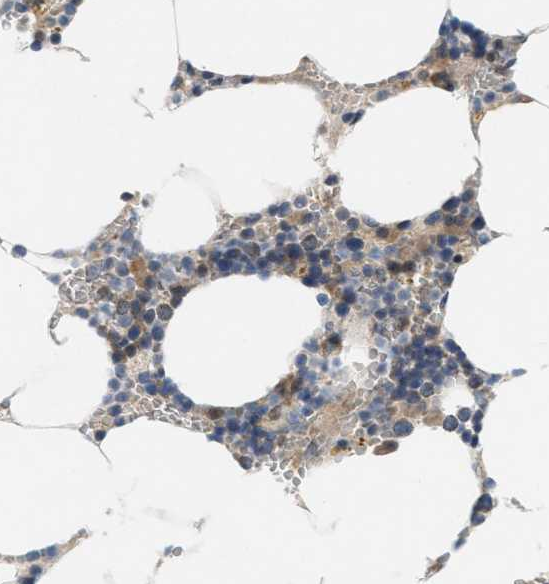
{"staining": {"intensity": "weak", "quantity": "<25%", "location": "cytoplasmic/membranous"}, "tissue": "bone marrow", "cell_type": "Hematopoietic cells", "image_type": "normal", "snomed": [{"axis": "morphology", "description": "Normal tissue, NOS"}, {"axis": "topography", "description": "Bone marrow"}], "caption": "Immunohistochemistry (IHC) histopathology image of normal bone marrow: bone marrow stained with DAB (3,3'-diaminobenzidine) shows no significant protein staining in hematopoietic cells.", "gene": "WIPI2", "patient": {"sex": "male", "age": 70}}